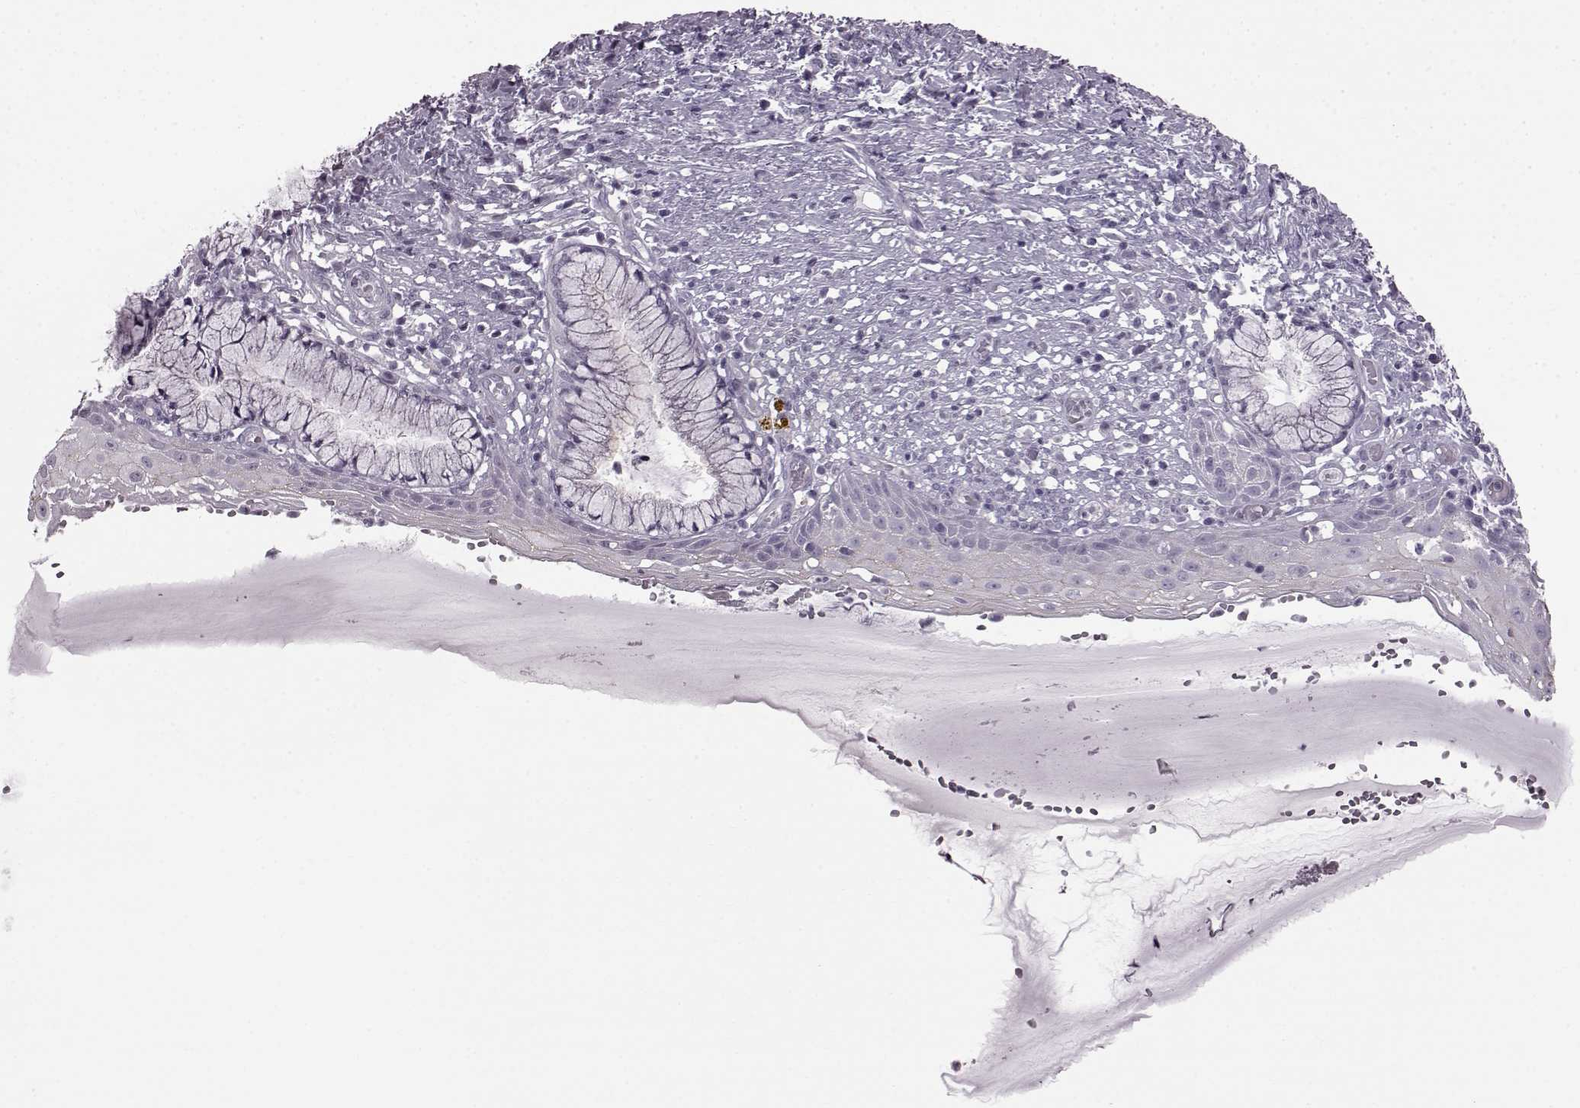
{"staining": {"intensity": "negative", "quantity": "none", "location": "none"}, "tissue": "cervix", "cell_type": "Glandular cells", "image_type": "normal", "snomed": [{"axis": "morphology", "description": "Normal tissue, NOS"}, {"axis": "topography", "description": "Cervix"}], "caption": "This photomicrograph is of benign cervix stained with immunohistochemistry (IHC) to label a protein in brown with the nuclei are counter-stained blue. There is no positivity in glandular cells.", "gene": "SLC28A2", "patient": {"sex": "female", "age": 37}}